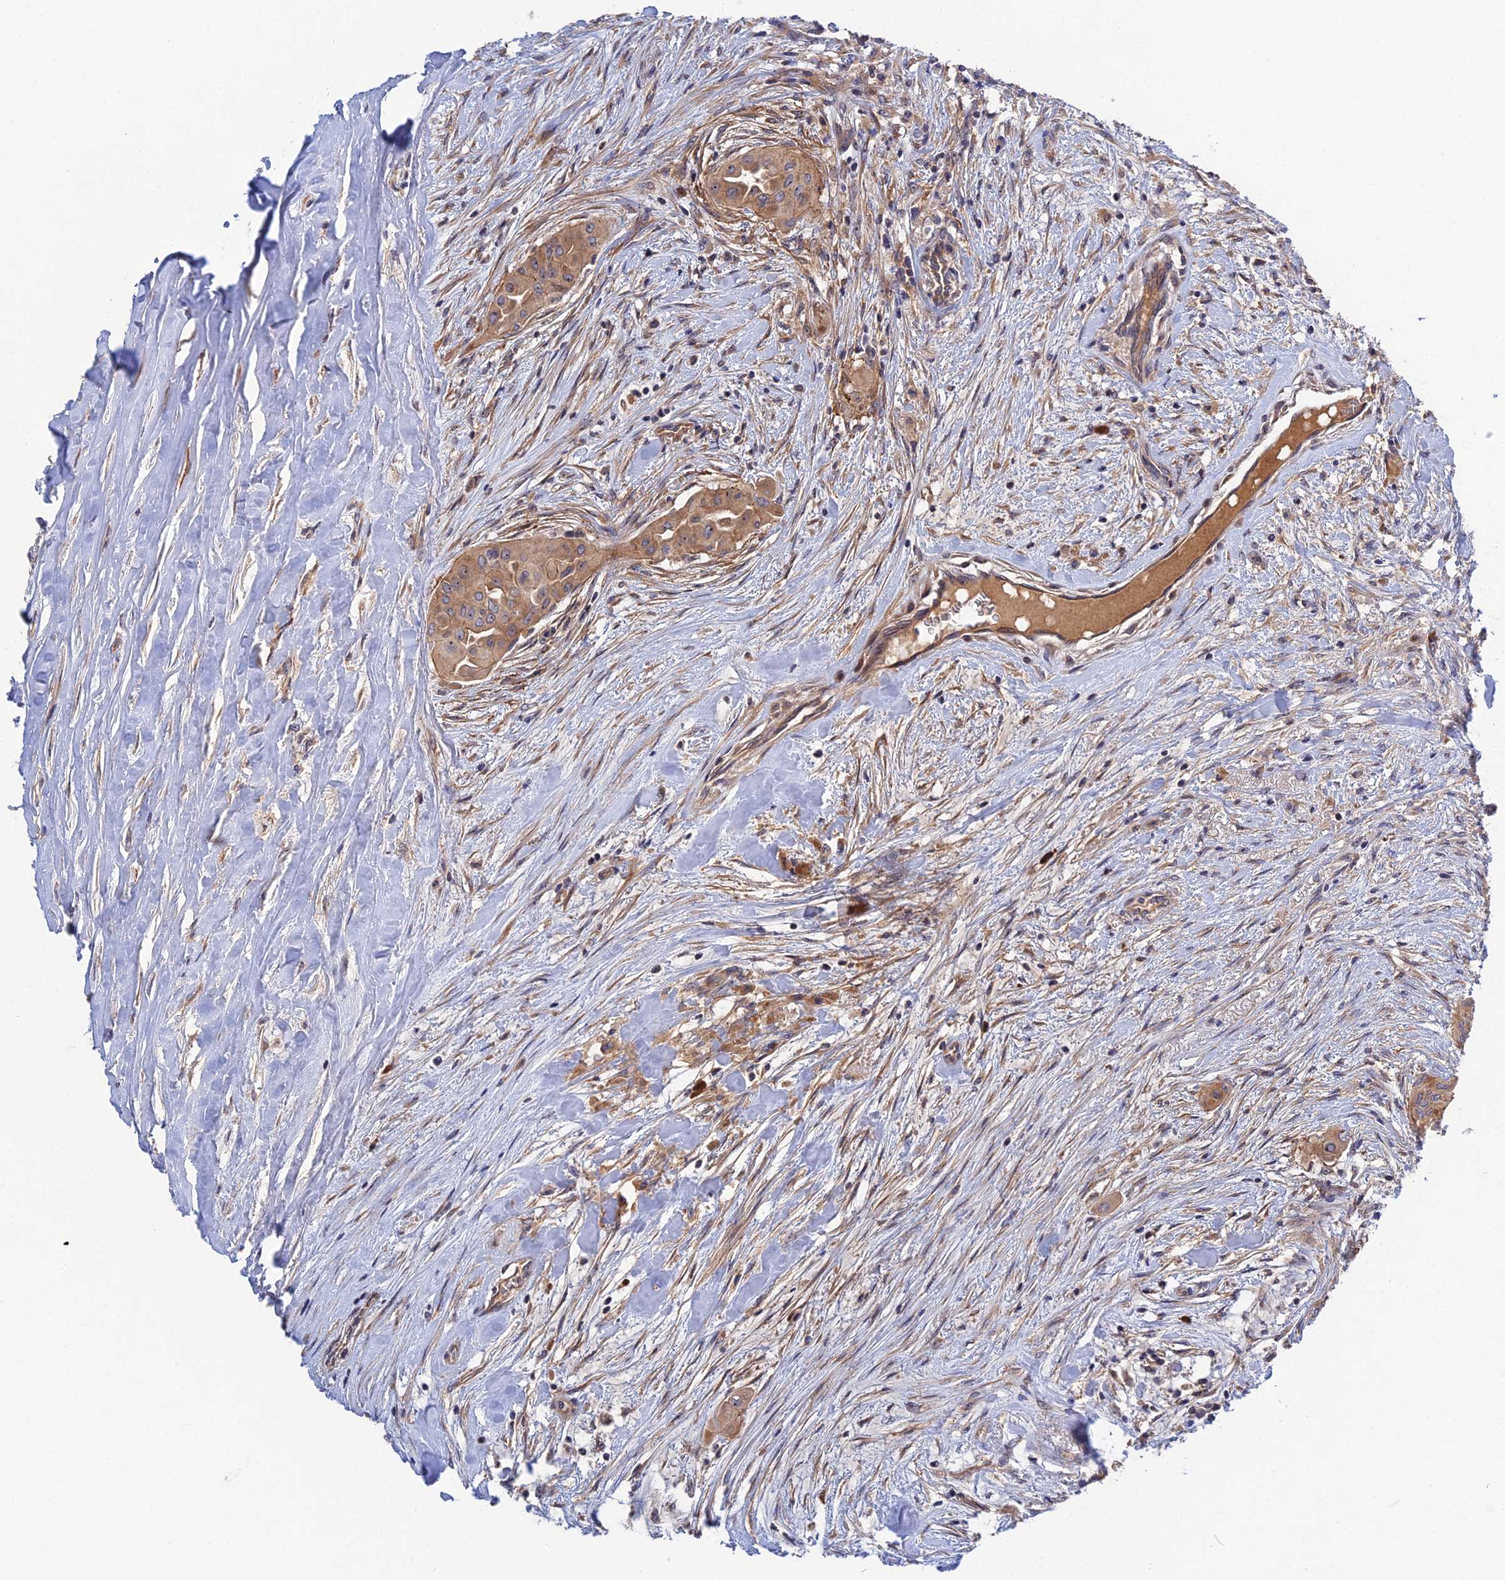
{"staining": {"intensity": "moderate", "quantity": ">75%", "location": "cytoplasmic/membranous"}, "tissue": "thyroid cancer", "cell_type": "Tumor cells", "image_type": "cancer", "snomed": [{"axis": "morphology", "description": "Papillary adenocarcinoma, NOS"}, {"axis": "topography", "description": "Thyroid gland"}], "caption": "Thyroid cancer (papillary adenocarcinoma) stained for a protein (brown) exhibits moderate cytoplasmic/membranous positive positivity in approximately >75% of tumor cells.", "gene": "CRACD", "patient": {"sex": "female", "age": 59}}